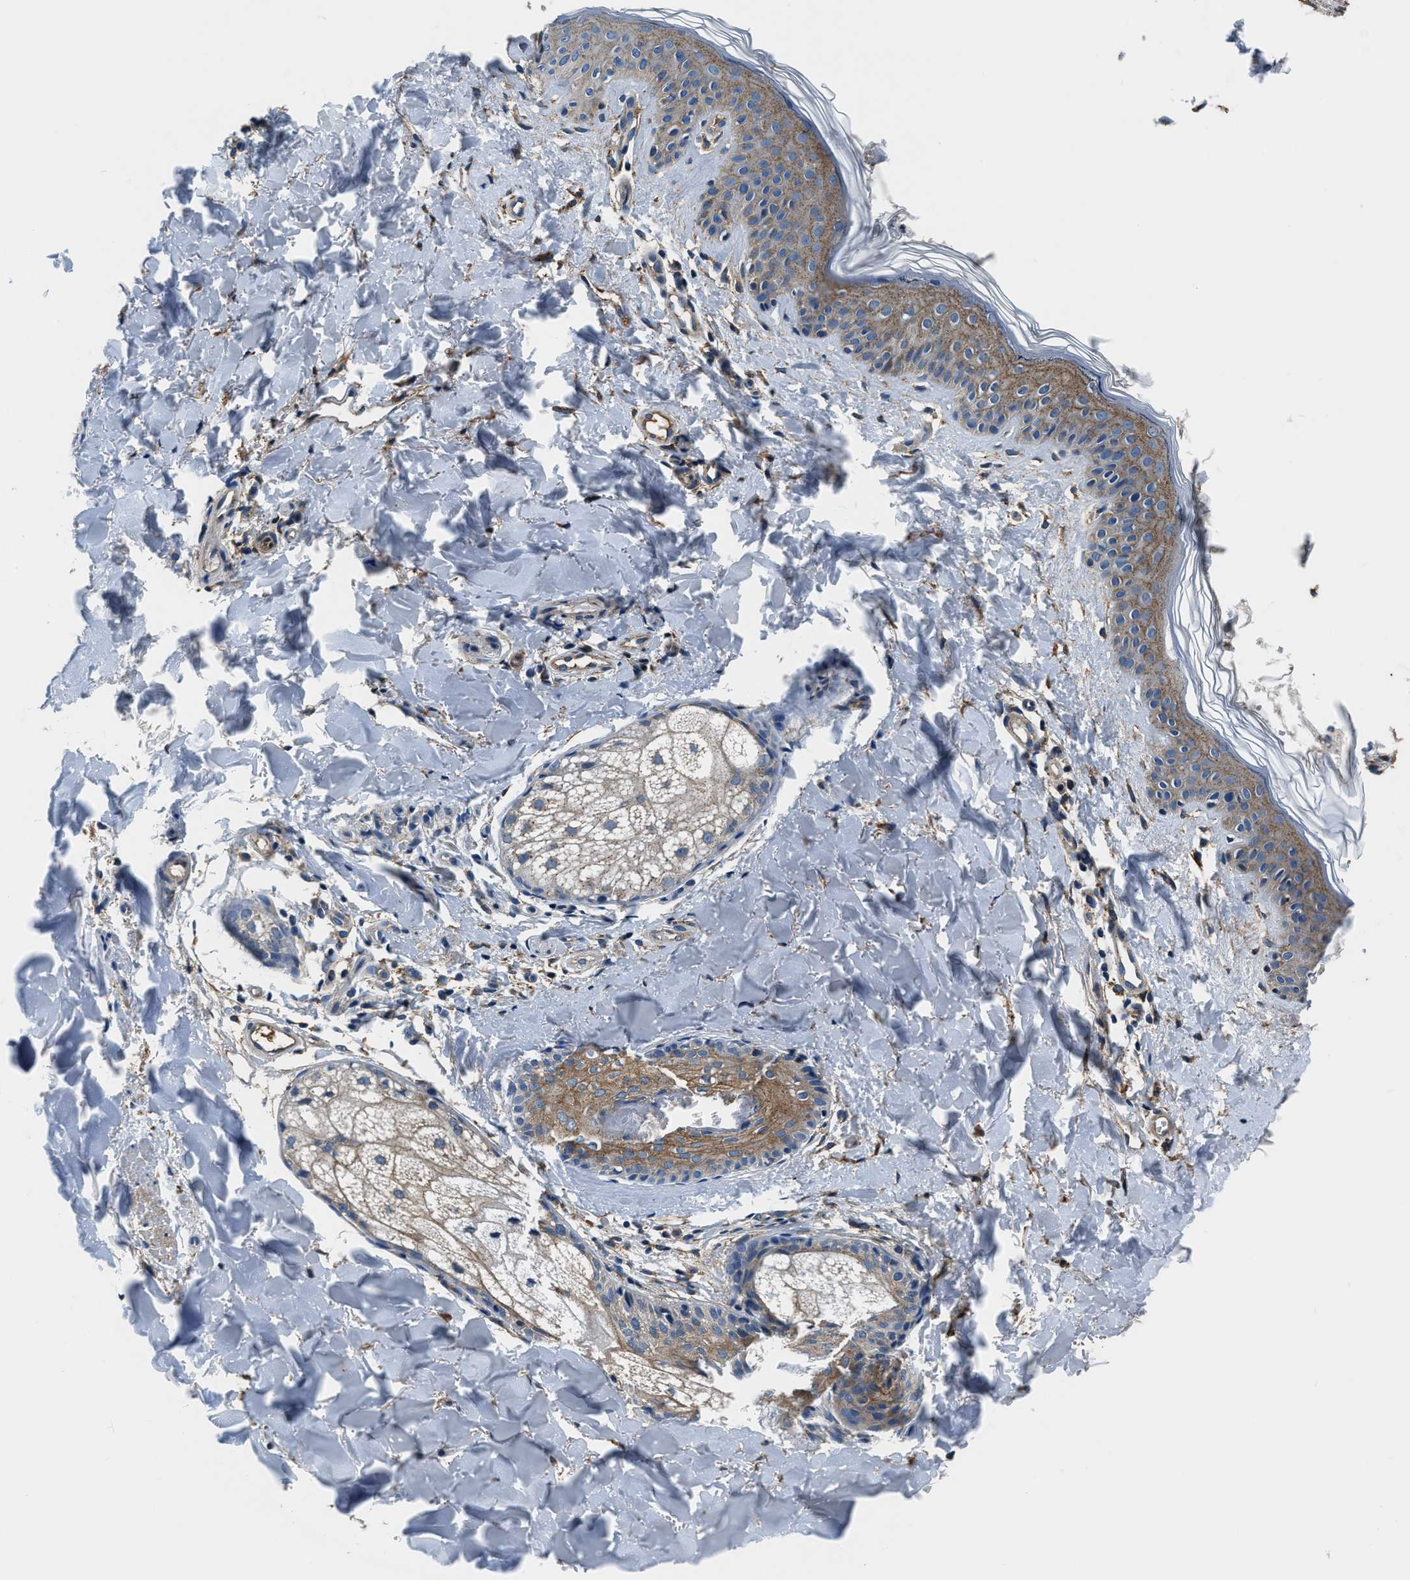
{"staining": {"intensity": "moderate", "quantity": ">75%", "location": "cytoplasmic/membranous"}, "tissue": "skin", "cell_type": "Fibroblasts", "image_type": "normal", "snomed": [{"axis": "morphology", "description": "Normal tissue, NOS"}, {"axis": "topography", "description": "Skin"}], "caption": "Moderate cytoplasmic/membranous protein staining is appreciated in approximately >75% of fibroblasts in skin.", "gene": "EEA1", "patient": {"sex": "male", "age": 40}}